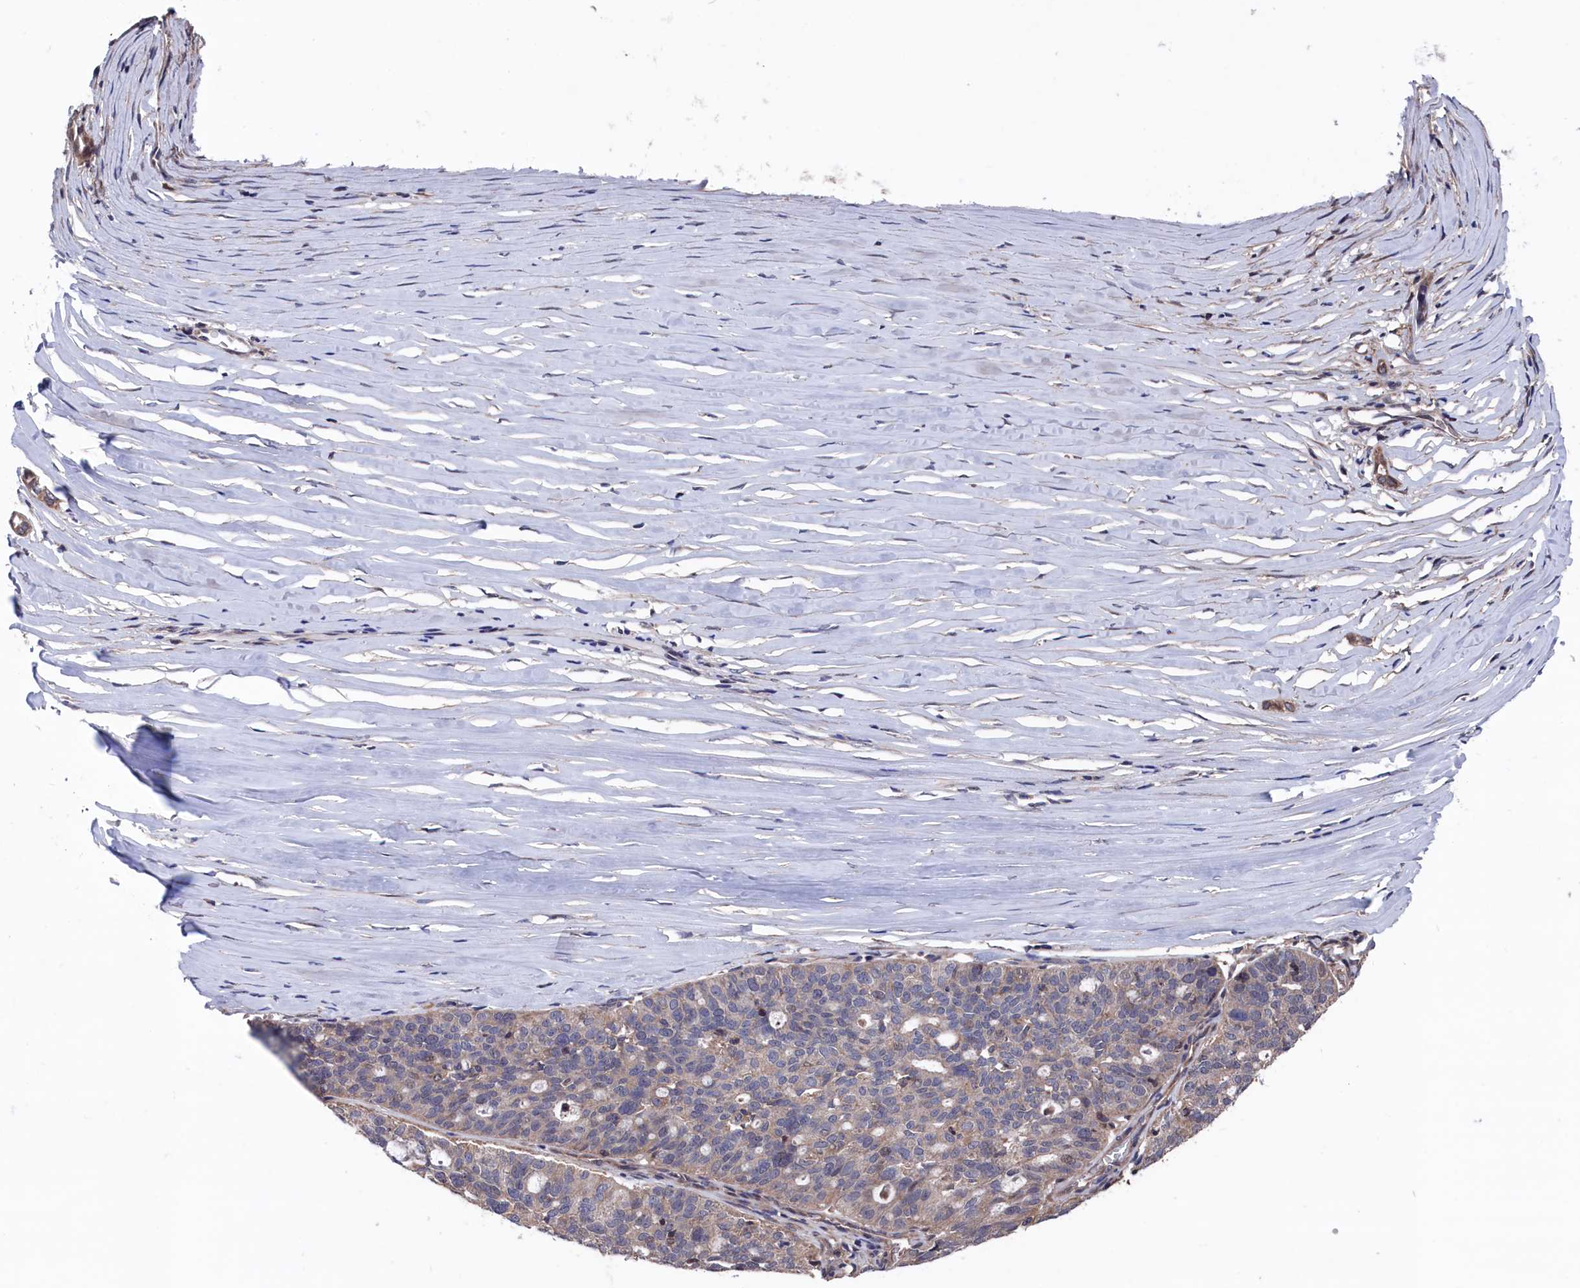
{"staining": {"intensity": "weak", "quantity": "<25%", "location": "cytoplasmic/membranous"}, "tissue": "ovarian cancer", "cell_type": "Tumor cells", "image_type": "cancer", "snomed": [{"axis": "morphology", "description": "Cystadenocarcinoma, serous, NOS"}, {"axis": "topography", "description": "Ovary"}], "caption": "Human ovarian serous cystadenocarcinoma stained for a protein using immunohistochemistry (IHC) reveals no expression in tumor cells.", "gene": "SPATA13", "patient": {"sex": "female", "age": 59}}